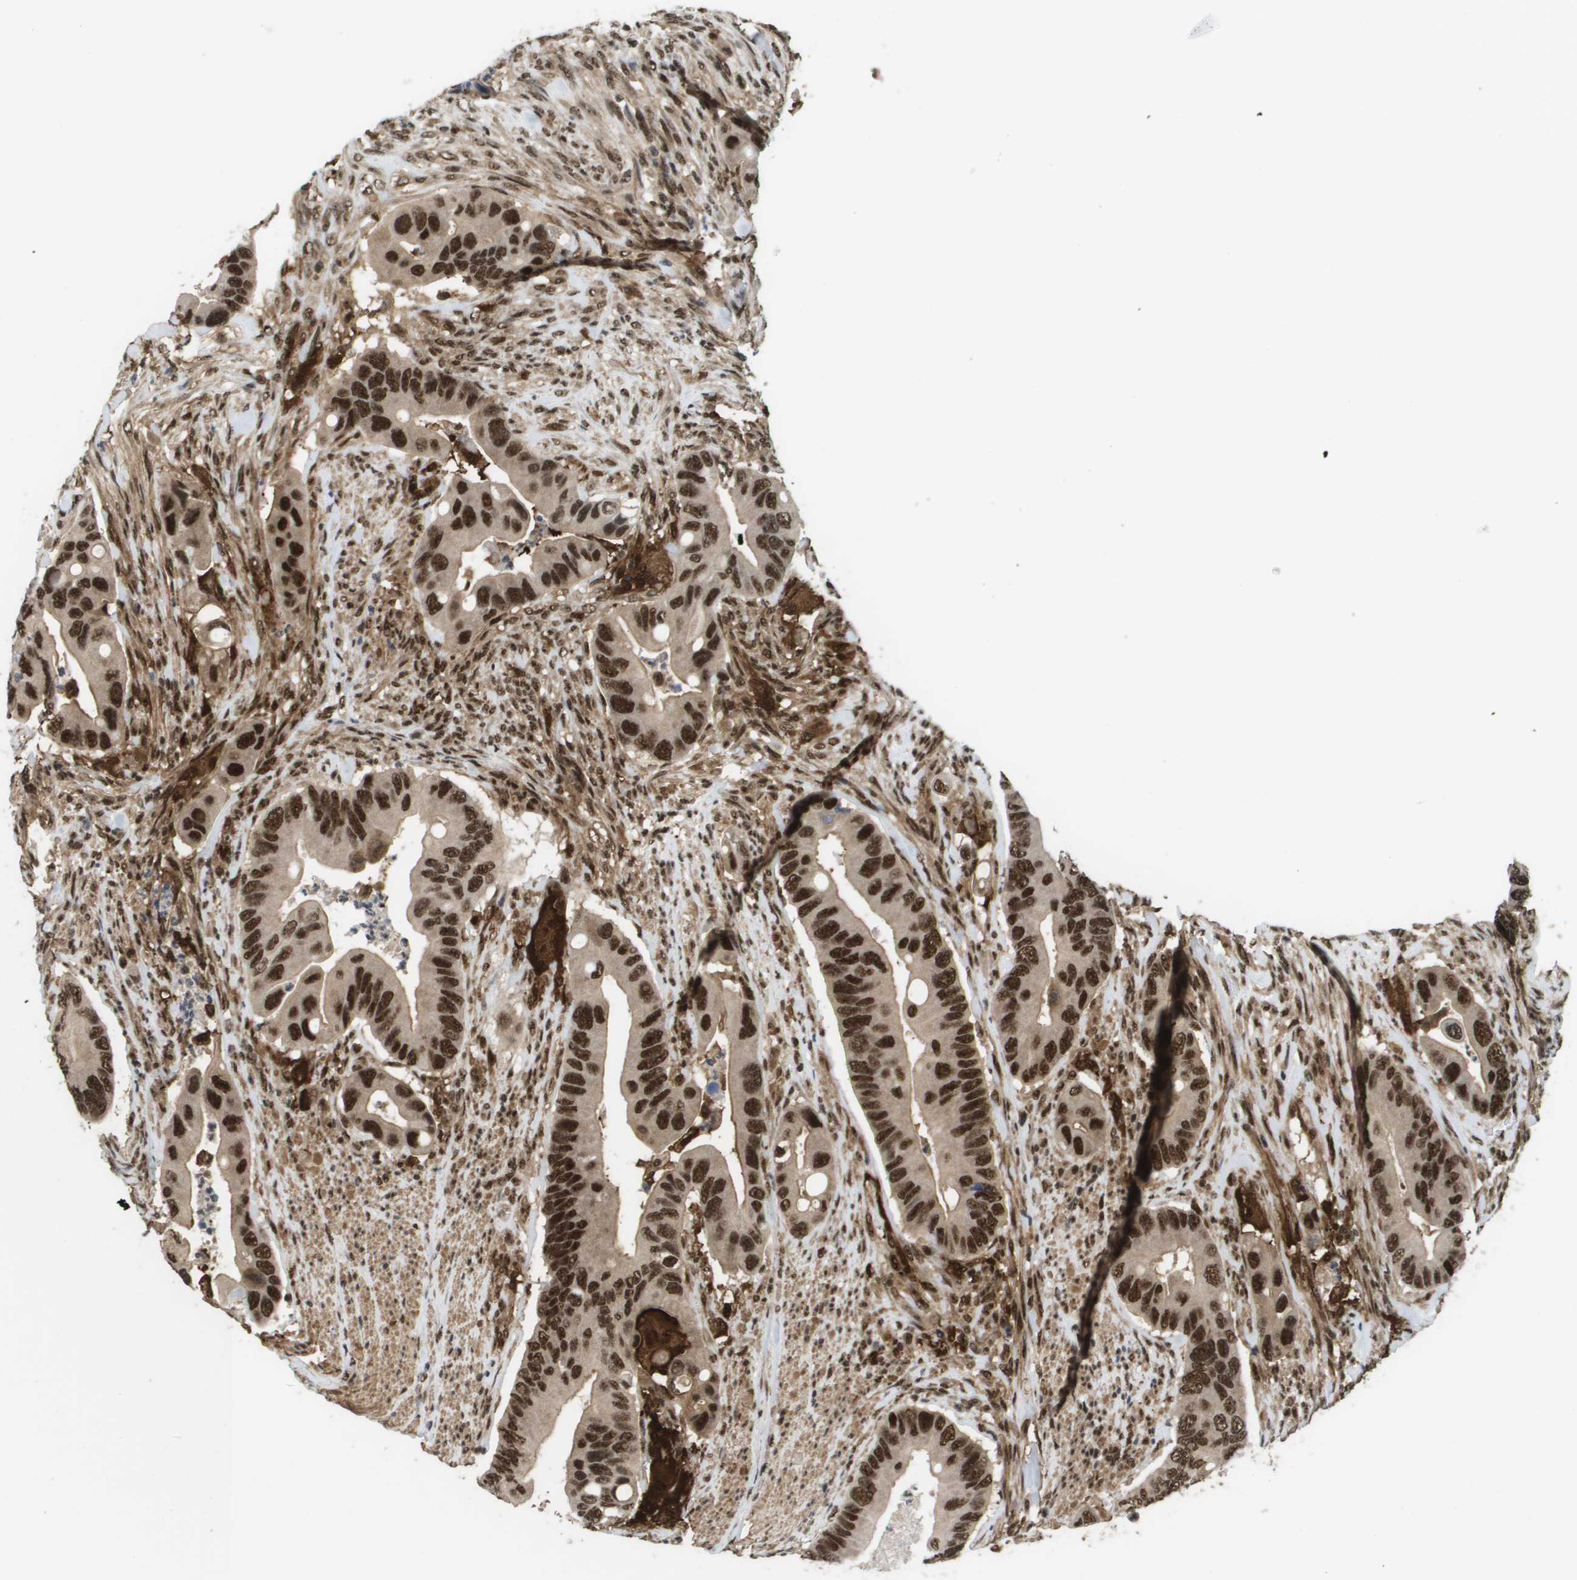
{"staining": {"intensity": "strong", "quantity": ">75%", "location": "cytoplasmic/membranous,nuclear"}, "tissue": "colorectal cancer", "cell_type": "Tumor cells", "image_type": "cancer", "snomed": [{"axis": "morphology", "description": "Adenocarcinoma, NOS"}, {"axis": "topography", "description": "Rectum"}], "caption": "Brown immunohistochemical staining in colorectal adenocarcinoma exhibits strong cytoplasmic/membranous and nuclear positivity in about >75% of tumor cells. Nuclei are stained in blue.", "gene": "PRCC", "patient": {"sex": "female", "age": 57}}